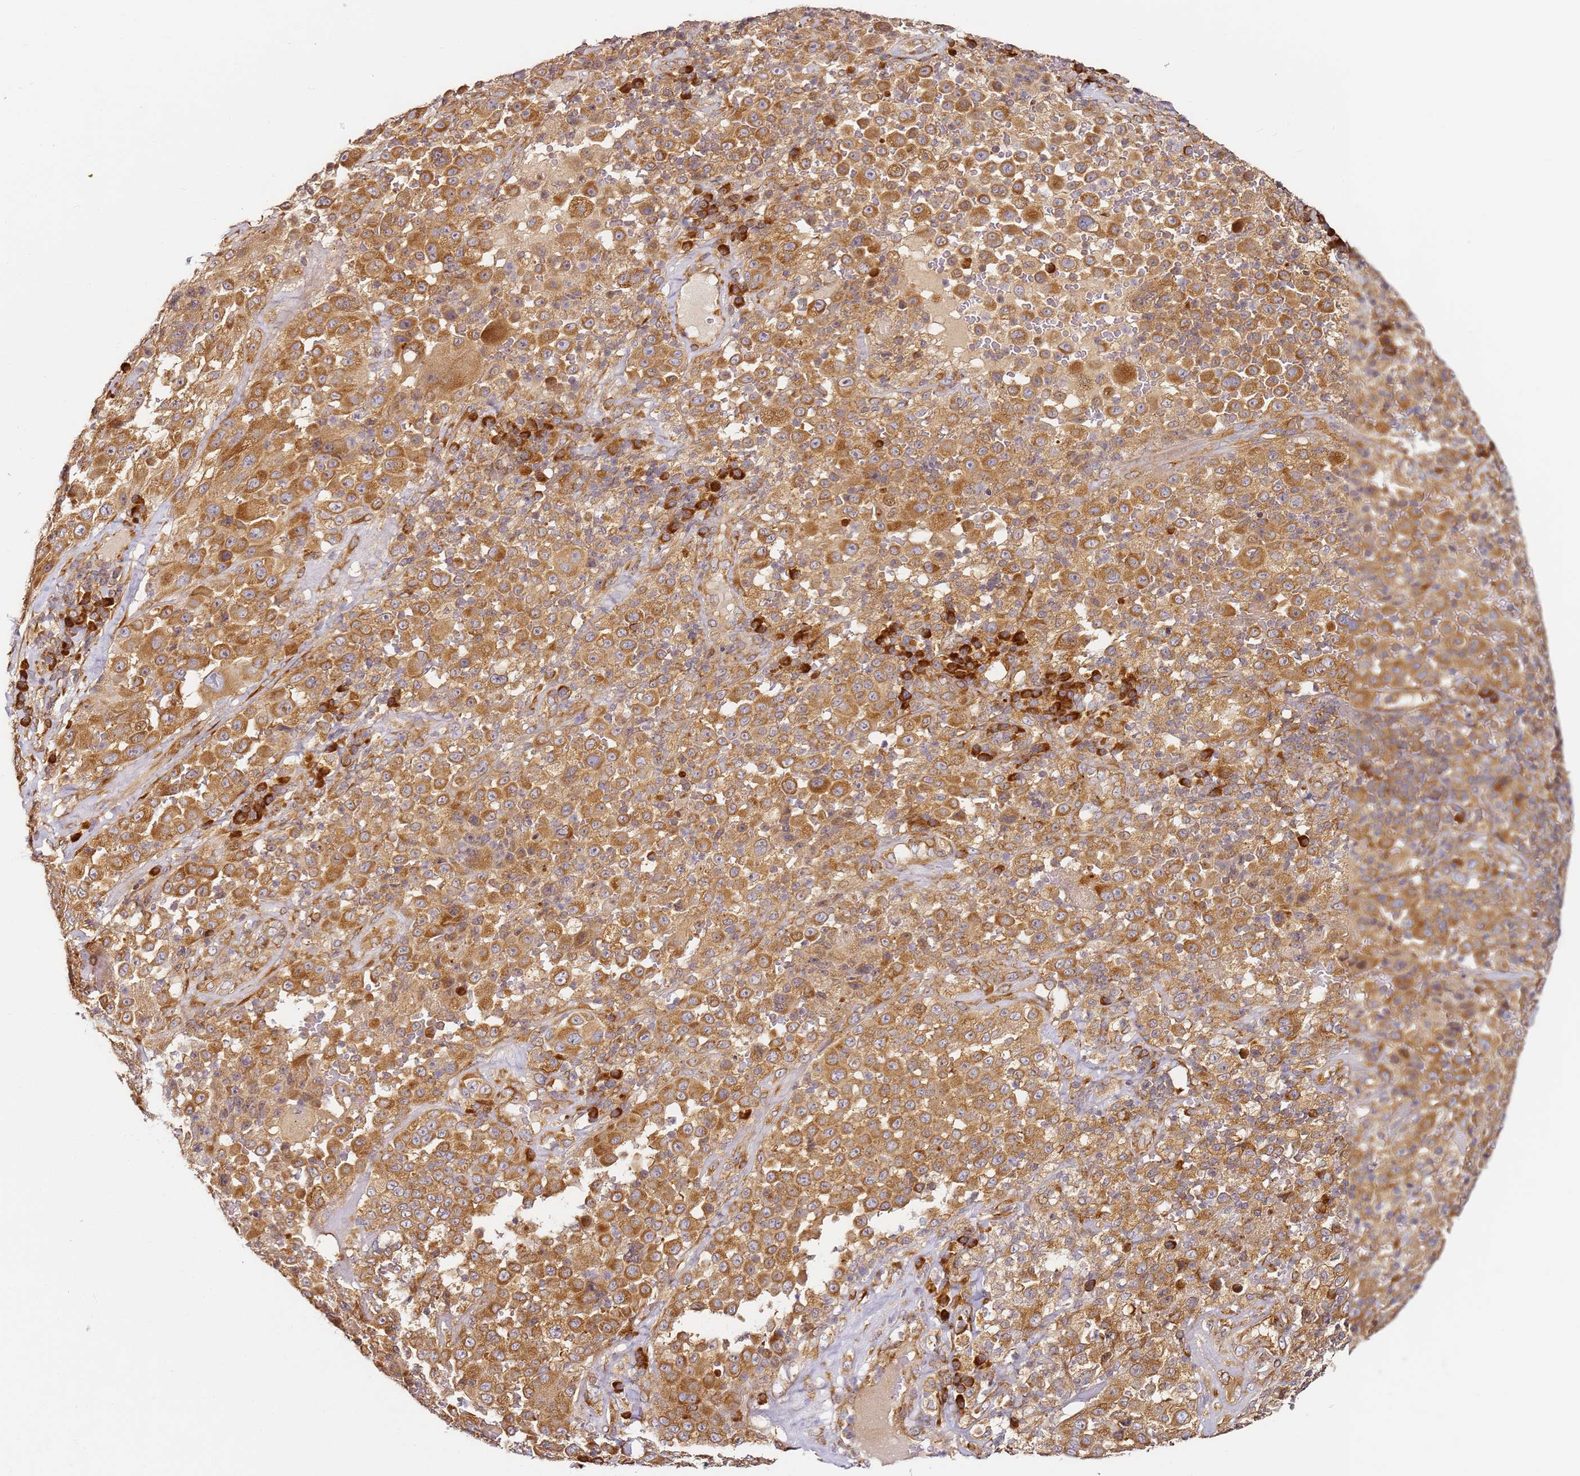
{"staining": {"intensity": "moderate", "quantity": ">75%", "location": "cytoplasmic/membranous"}, "tissue": "melanoma", "cell_type": "Tumor cells", "image_type": "cancer", "snomed": [{"axis": "morphology", "description": "Malignant melanoma, Metastatic site"}, {"axis": "topography", "description": "Lymph node"}], "caption": "Malignant melanoma (metastatic site) was stained to show a protein in brown. There is medium levels of moderate cytoplasmic/membranous staining in about >75% of tumor cells.", "gene": "RPS3A", "patient": {"sex": "male", "age": 62}}